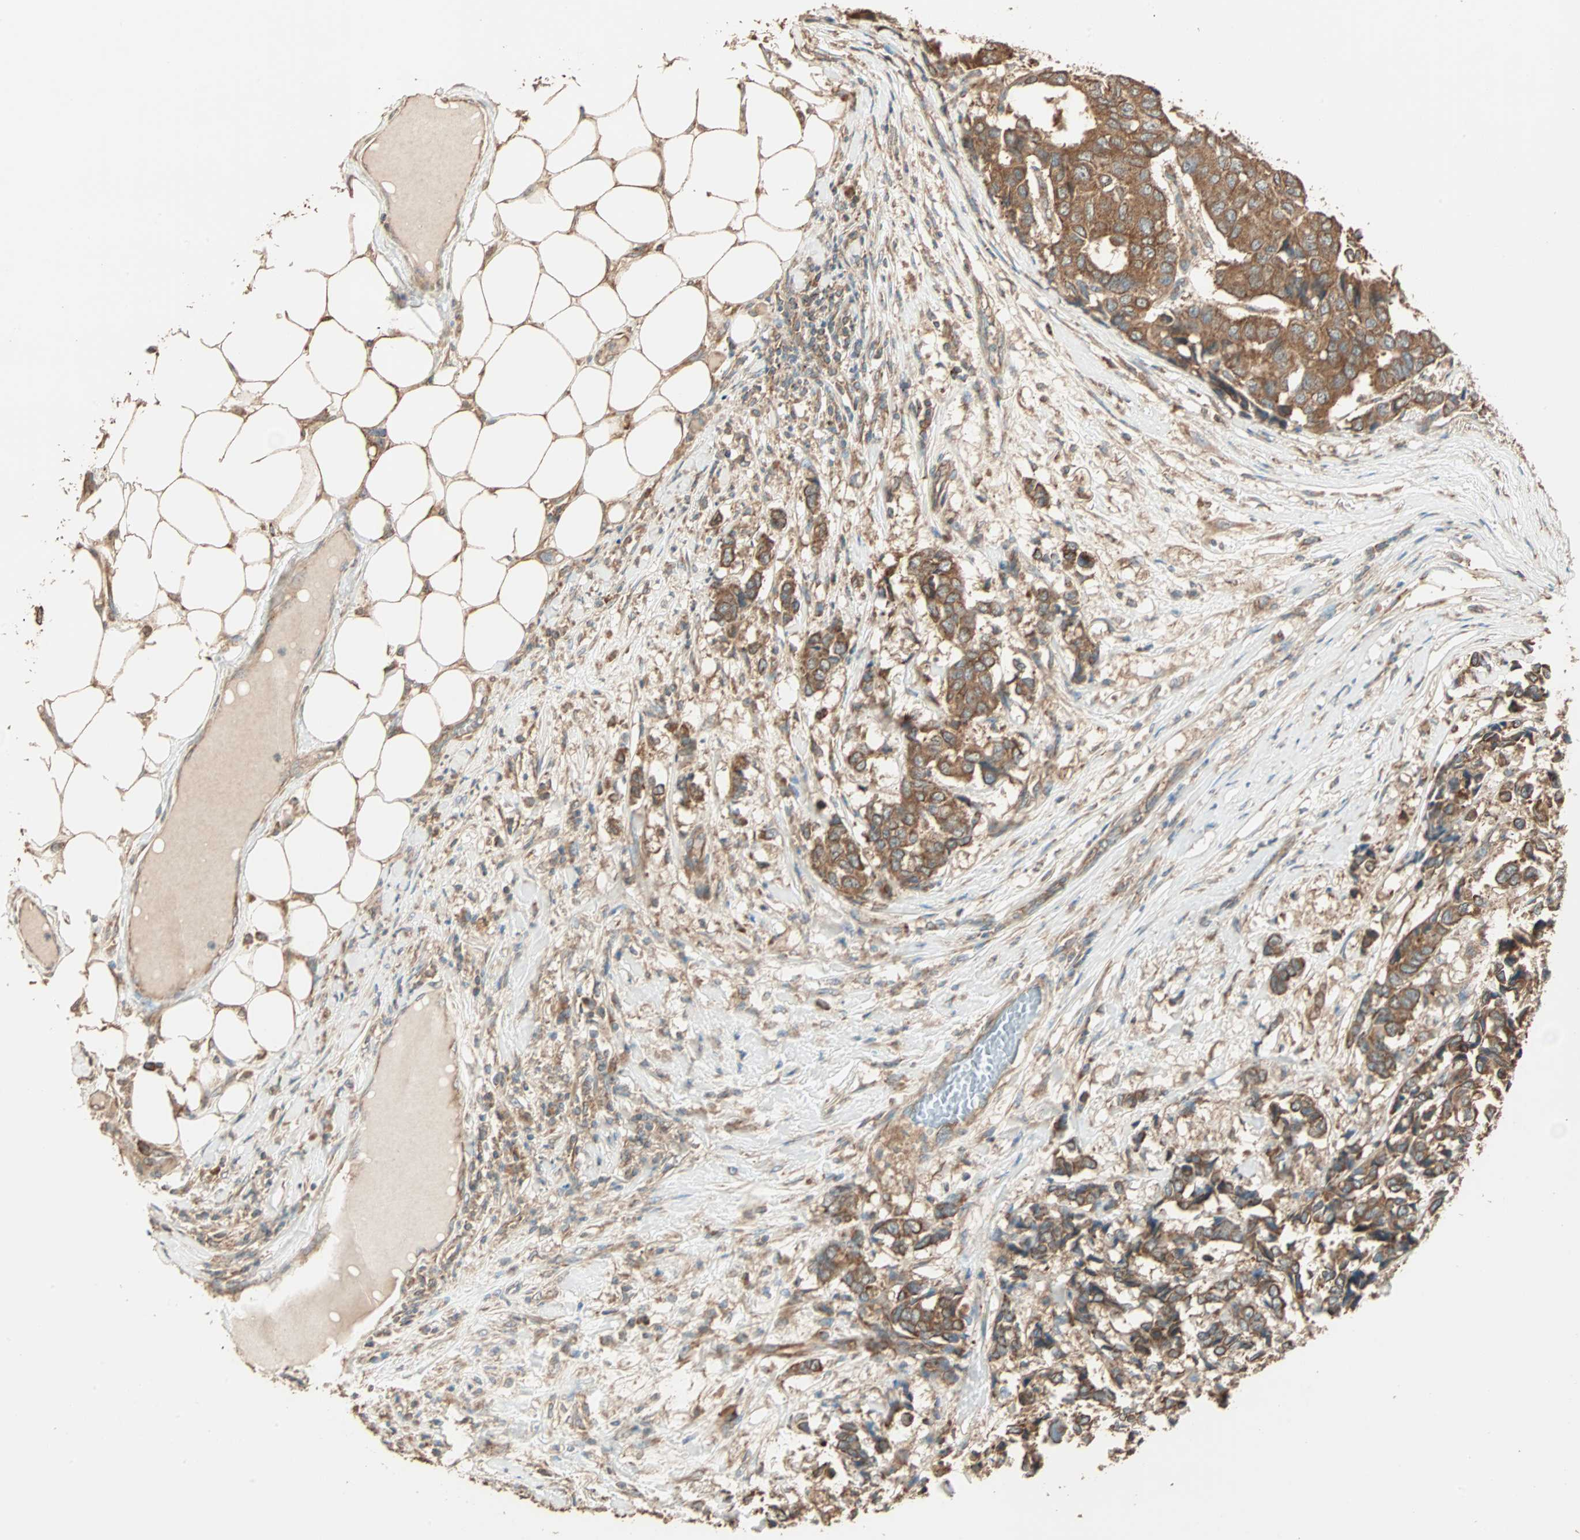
{"staining": {"intensity": "strong", "quantity": ">75%", "location": "cytoplasmic/membranous"}, "tissue": "breast cancer", "cell_type": "Tumor cells", "image_type": "cancer", "snomed": [{"axis": "morphology", "description": "Duct carcinoma"}, {"axis": "topography", "description": "Breast"}], "caption": "A histopathology image of infiltrating ductal carcinoma (breast) stained for a protein exhibits strong cytoplasmic/membranous brown staining in tumor cells.", "gene": "EIF4G2", "patient": {"sex": "female", "age": 87}}